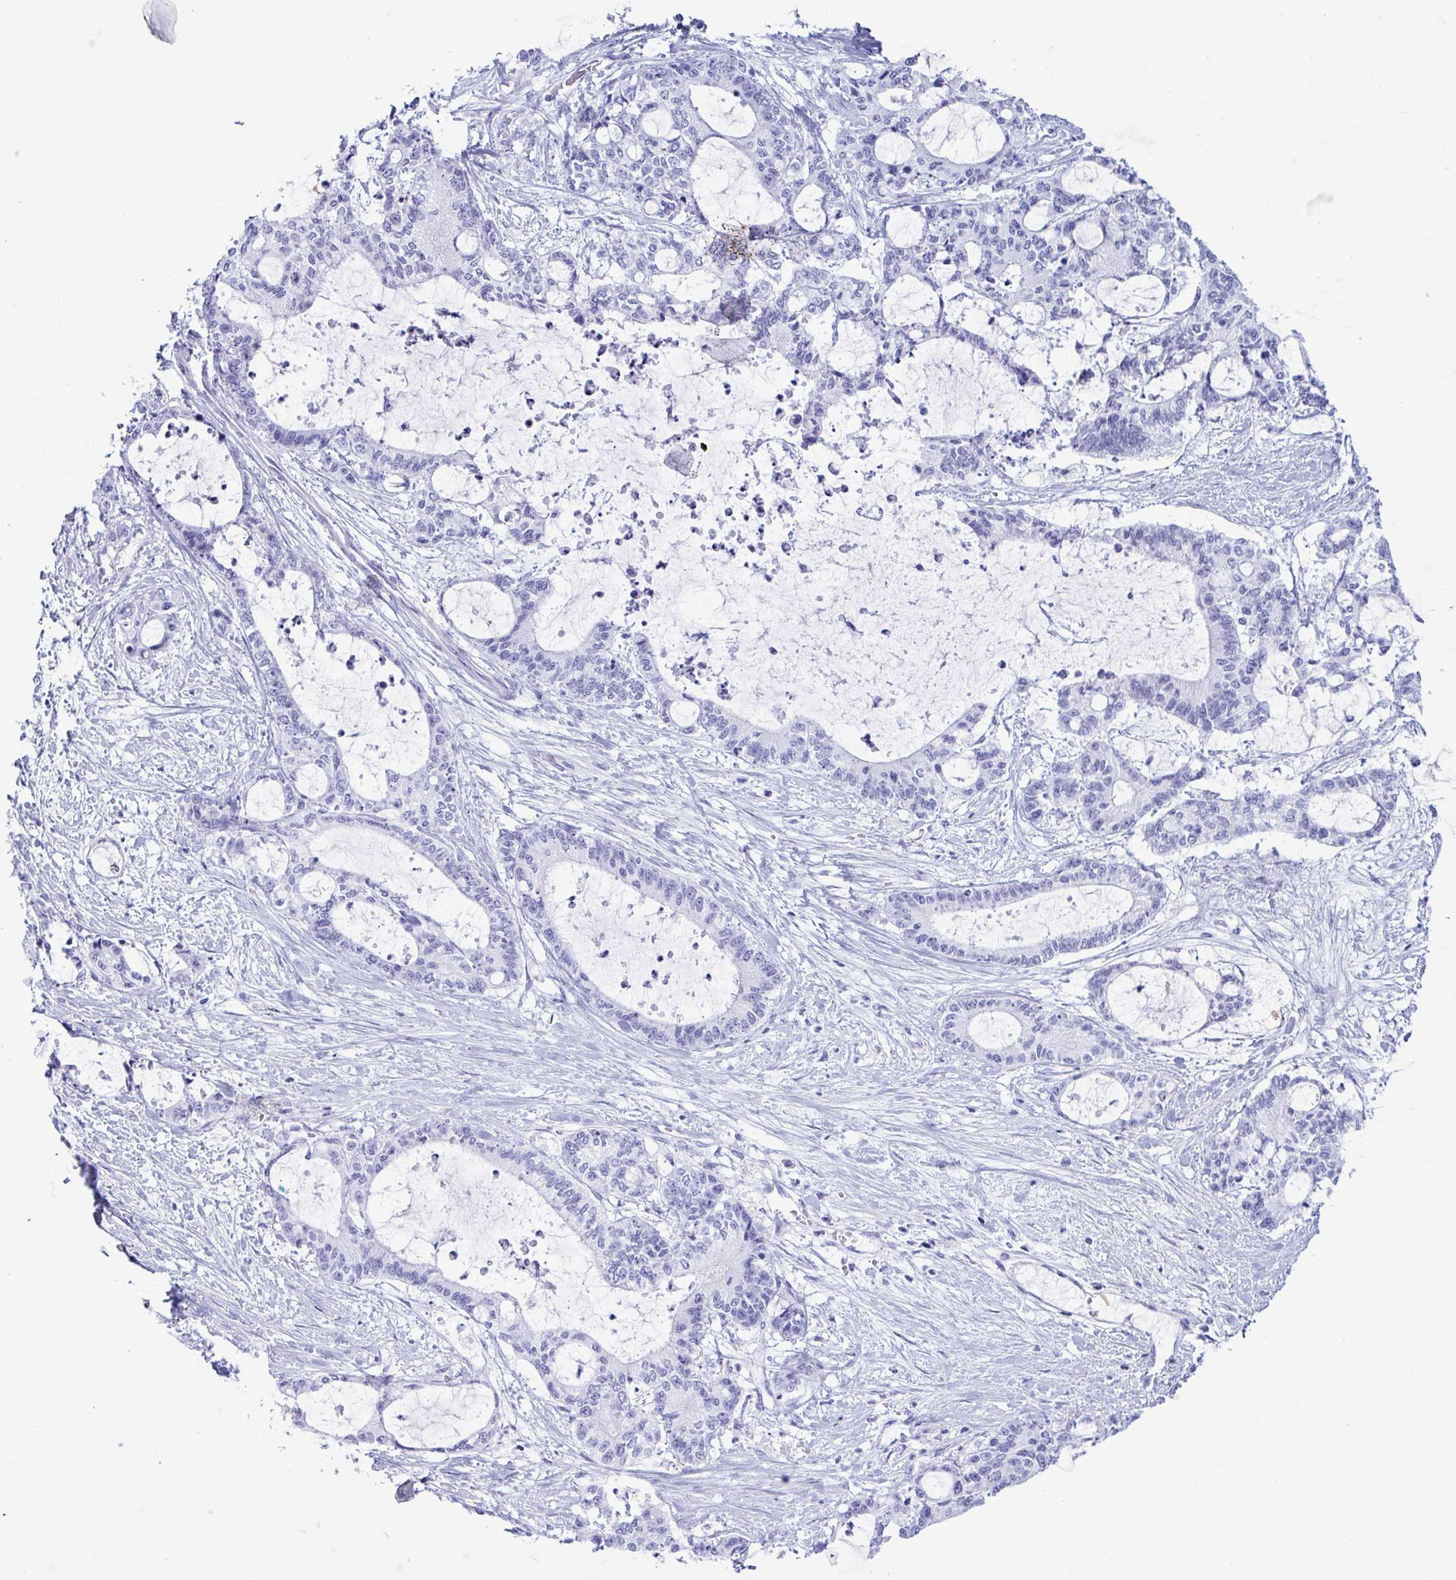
{"staining": {"intensity": "negative", "quantity": "none", "location": "none"}, "tissue": "liver cancer", "cell_type": "Tumor cells", "image_type": "cancer", "snomed": [{"axis": "morphology", "description": "Normal tissue, NOS"}, {"axis": "morphology", "description": "Cholangiocarcinoma"}, {"axis": "topography", "description": "Liver"}, {"axis": "topography", "description": "Peripheral nerve tissue"}], "caption": "This image is of liver cancer (cholangiocarcinoma) stained with immunohistochemistry (IHC) to label a protein in brown with the nuclei are counter-stained blue. There is no positivity in tumor cells. The staining is performed using DAB (3,3'-diaminobenzidine) brown chromogen with nuclei counter-stained in using hematoxylin.", "gene": "MRGPRG", "patient": {"sex": "female", "age": 73}}